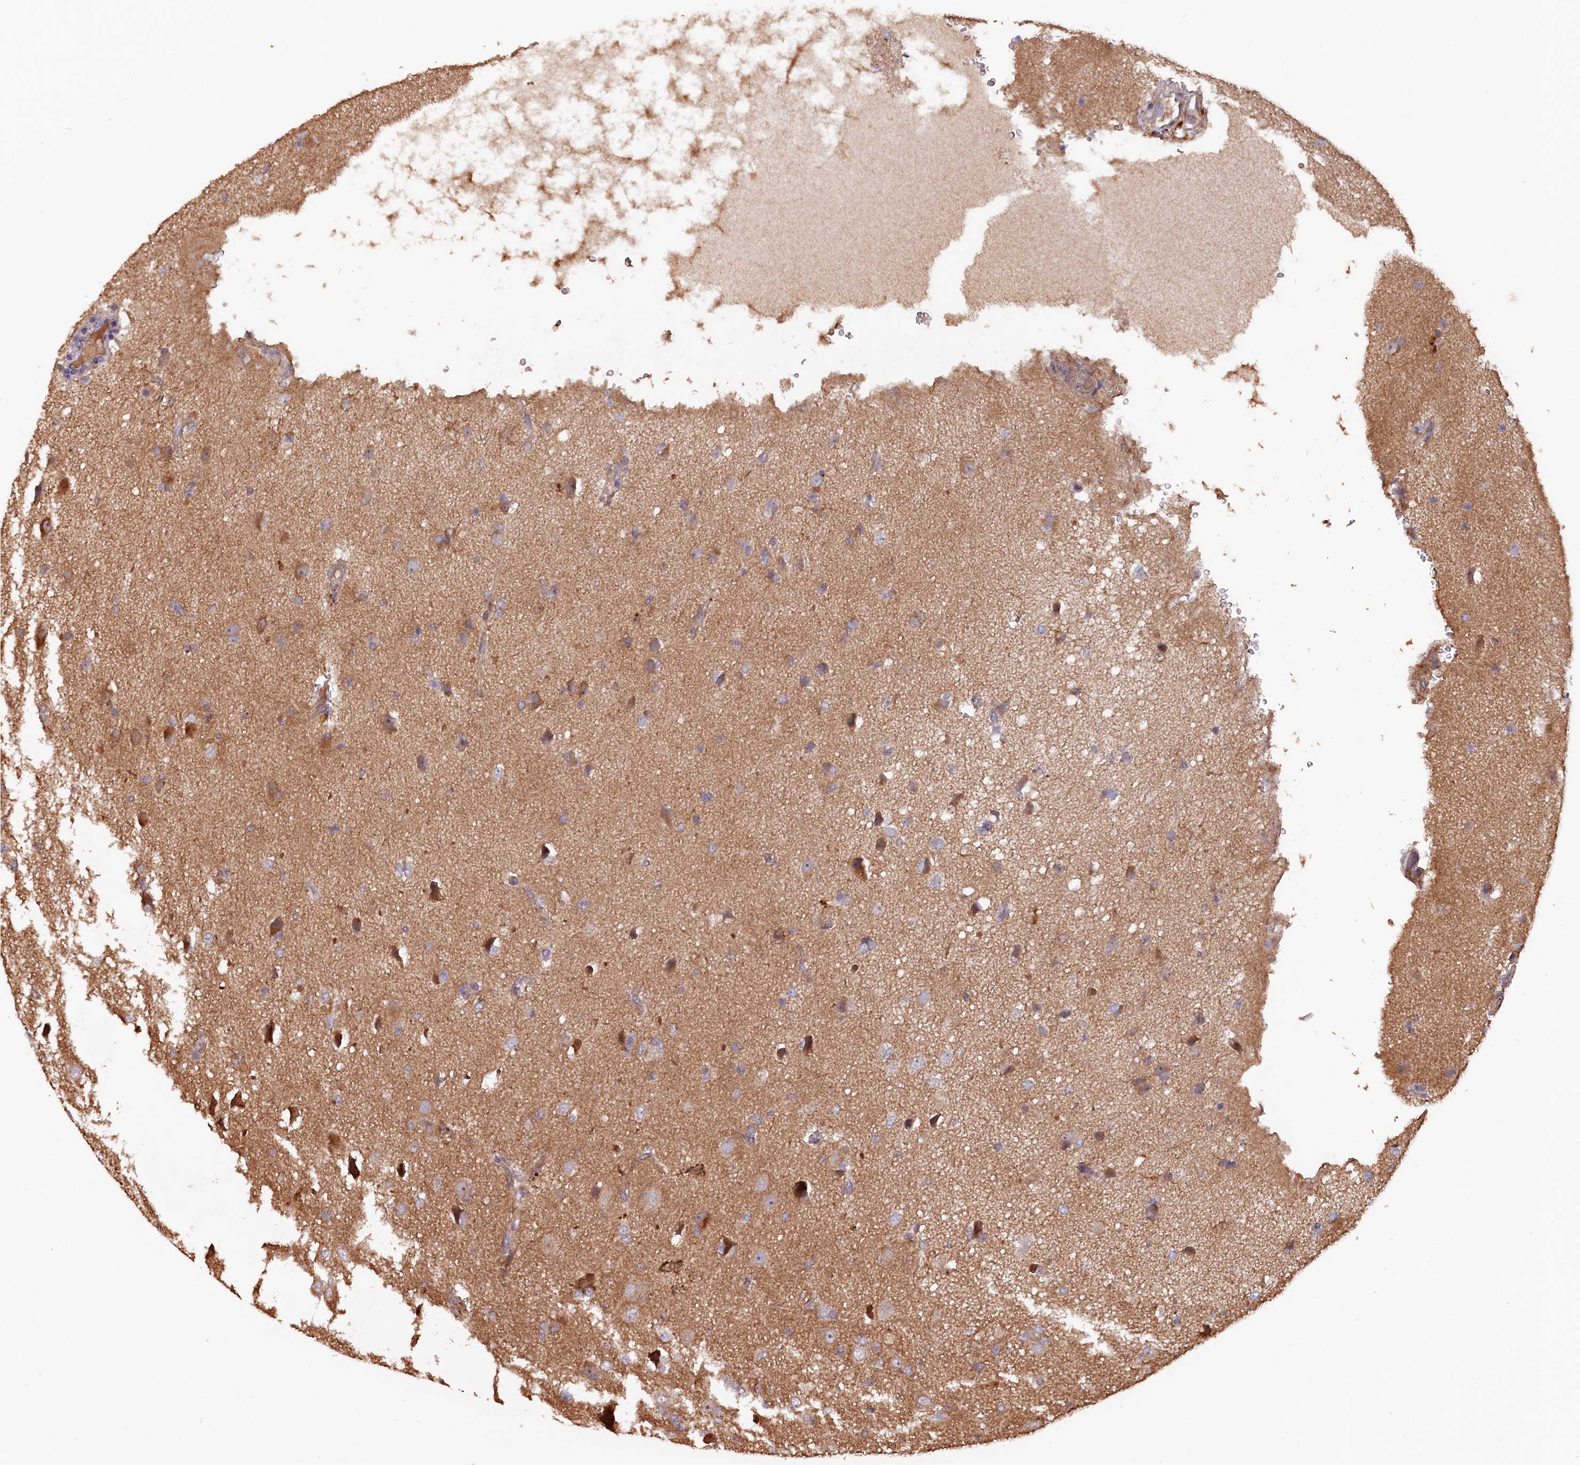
{"staining": {"intensity": "moderate", "quantity": "<25%", "location": "cytoplasmic/membranous"}, "tissue": "glioma", "cell_type": "Tumor cells", "image_type": "cancer", "snomed": [{"axis": "morphology", "description": "Glioma, malignant, High grade"}, {"axis": "topography", "description": "Brain"}], "caption": "Human glioma stained with a protein marker exhibits moderate staining in tumor cells.", "gene": "GREB1L", "patient": {"sex": "female", "age": 57}}